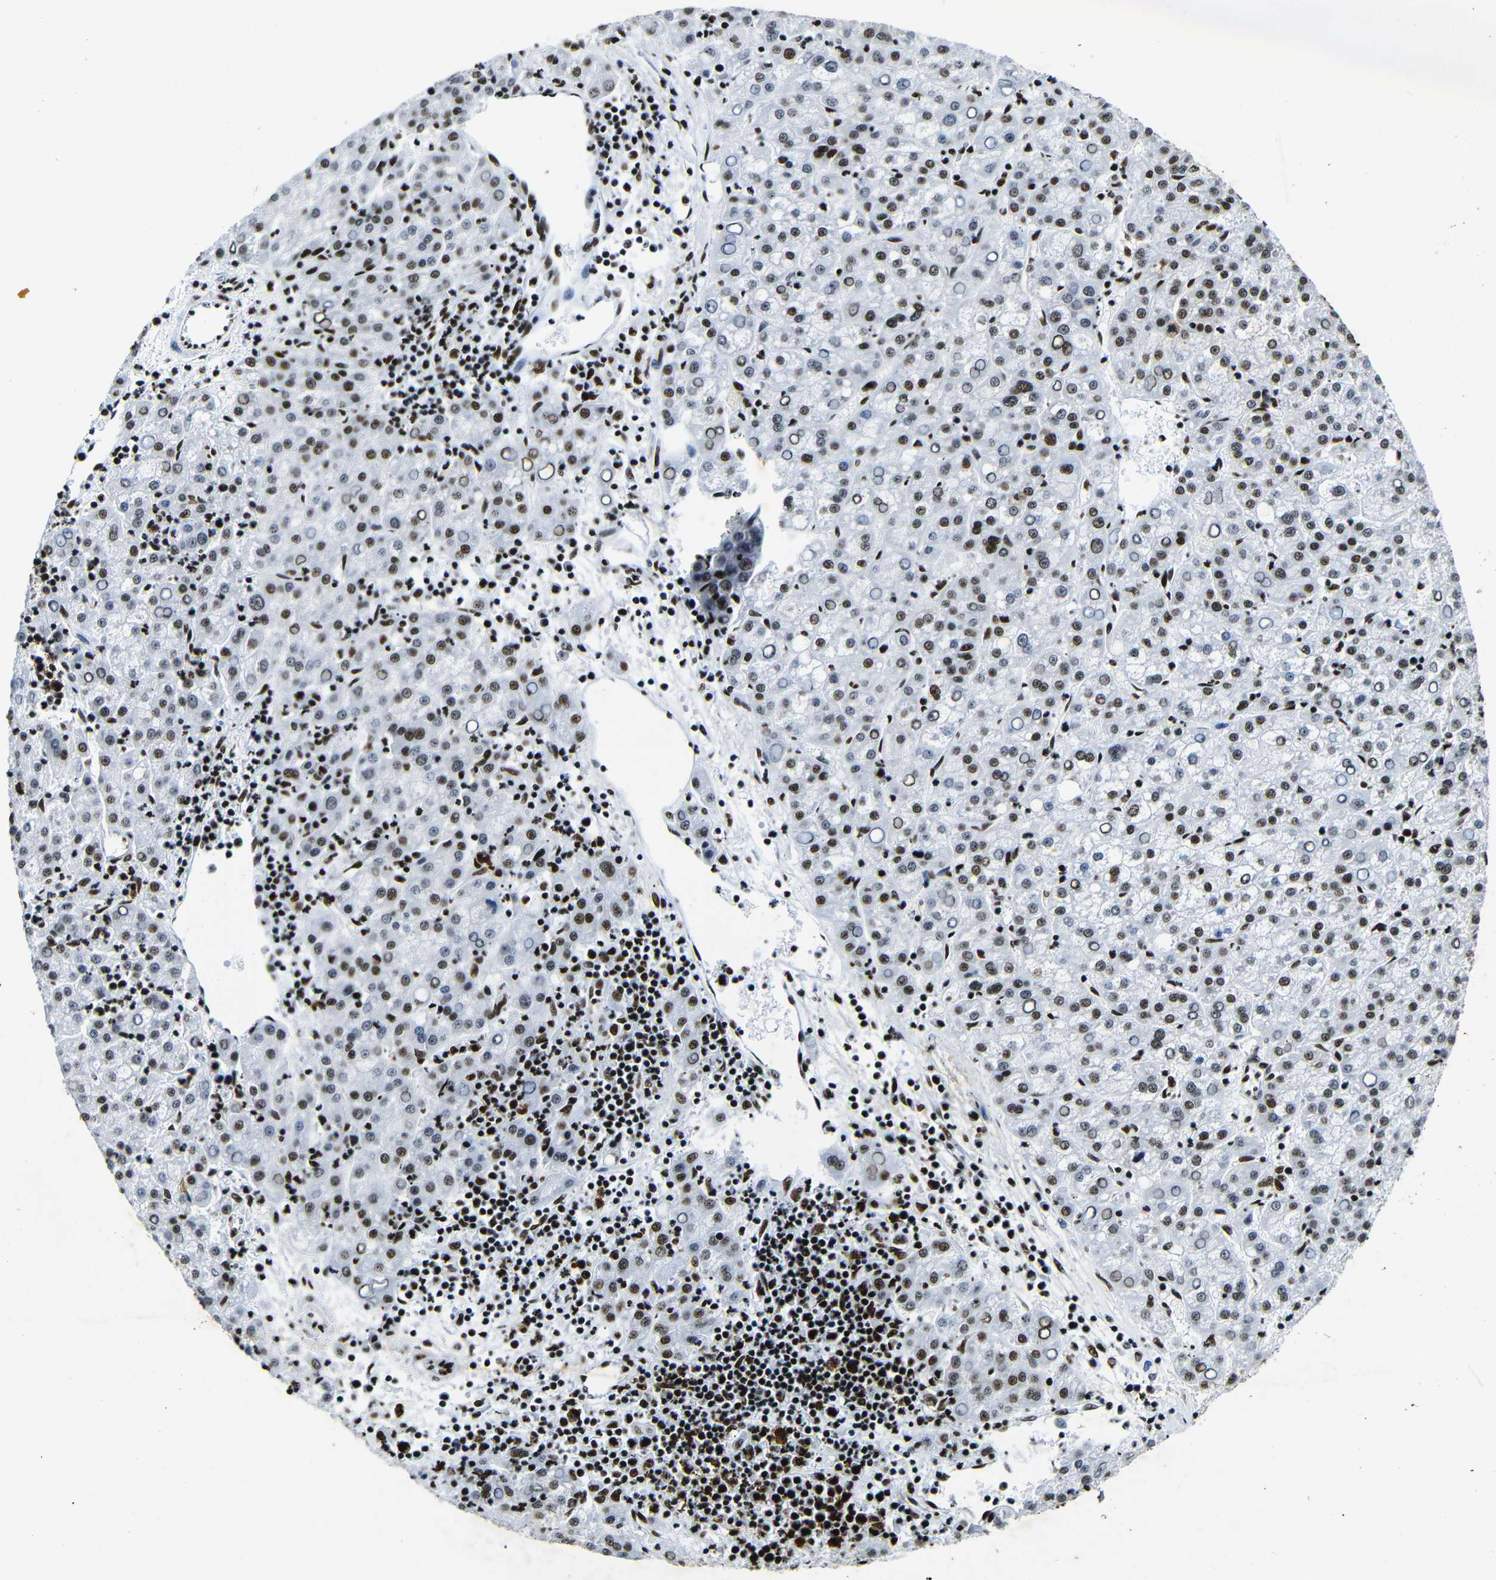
{"staining": {"intensity": "moderate", "quantity": "25%-75%", "location": "nuclear"}, "tissue": "liver cancer", "cell_type": "Tumor cells", "image_type": "cancer", "snomed": [{"axis": "morphology", "description": "Carcinoma, Hepatocellular, NOS"}, {"axis": "topography", "description": "Liver"}], "caption": "High-magnification brightfield microscopy of hepatocellular carcinoma (liver) stained with DAB (brown) and counterstained with hematoxylin (blue). tumor cells exhibit moderate nuclear positivity is present in approximately25%-75% of cells.", "gene": "SRSF1", "patient": {"sex": "female", "age": 58}}